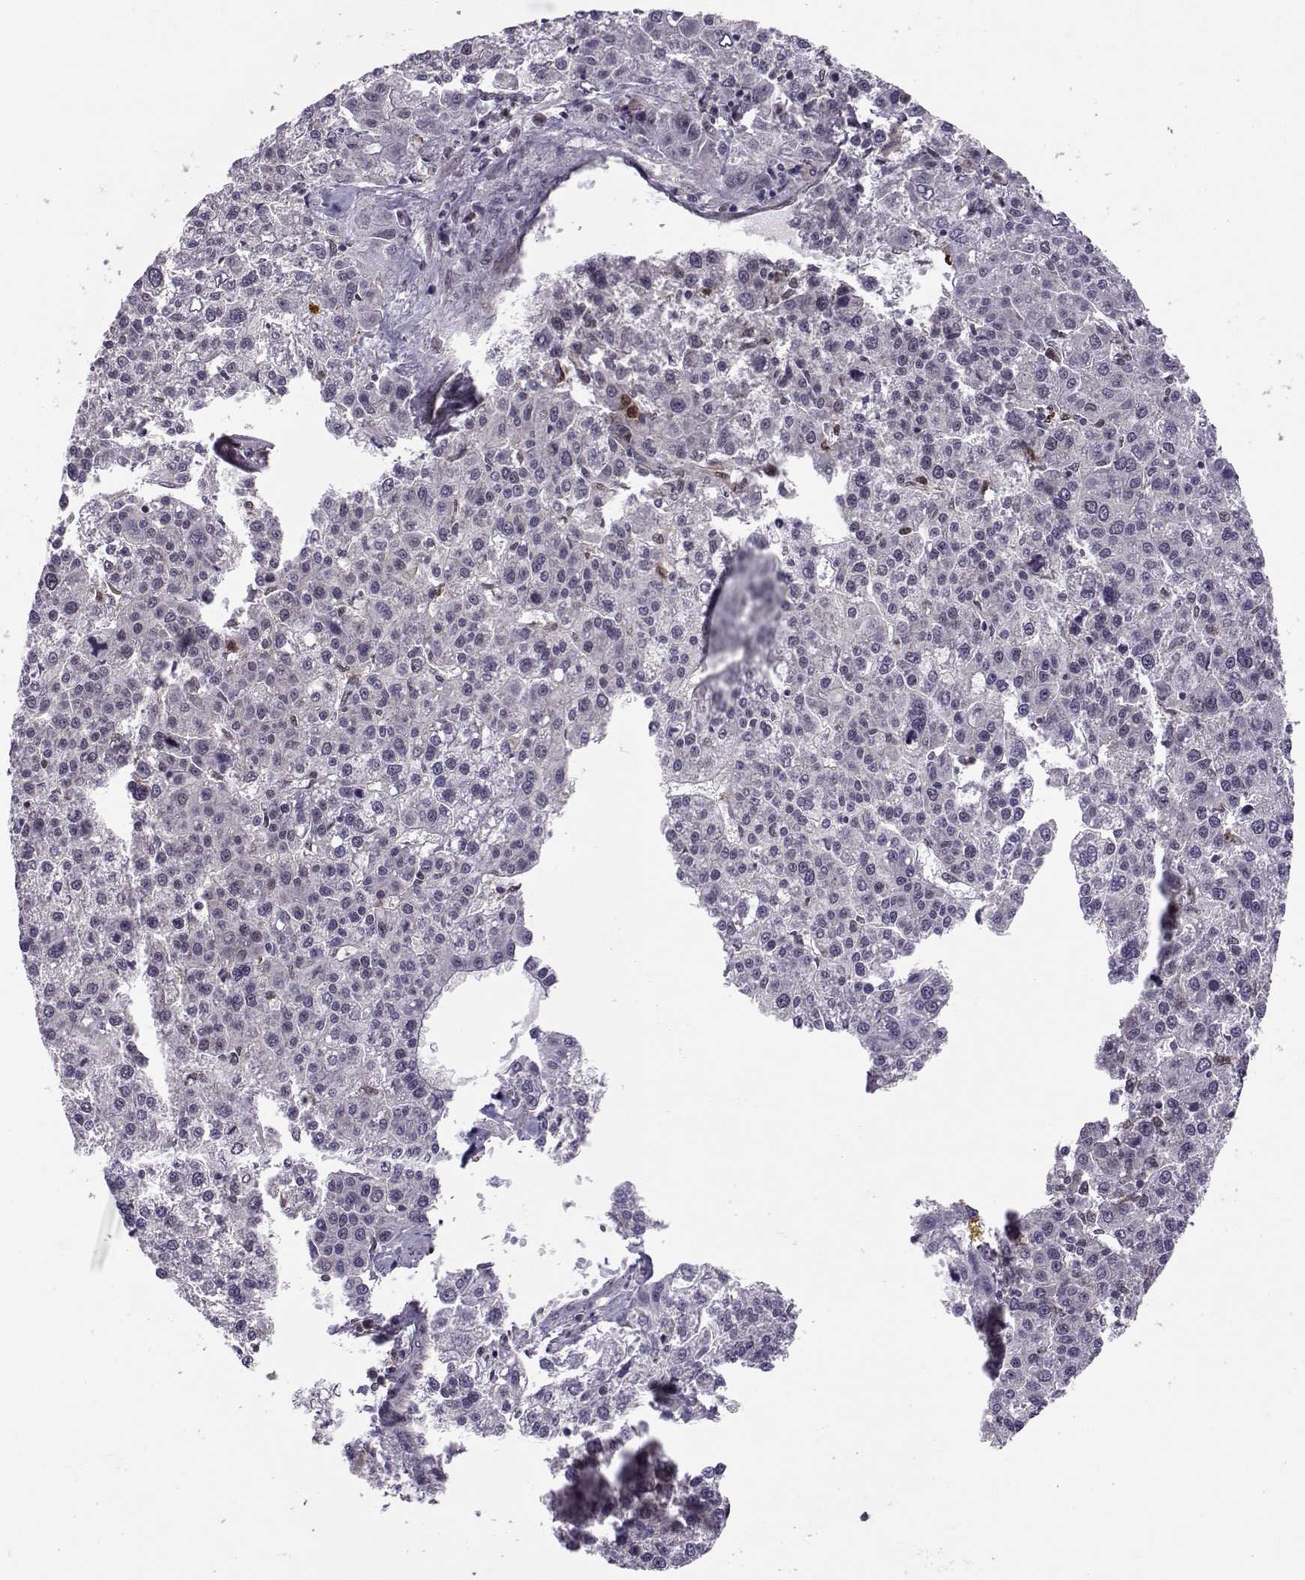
{"staining": {"intensity": "negative", "quantity": "none", "location": "none"}, "tissue": "liver cancer", "cell_type": "Tumor cells", "image_type": "cancer", "snomed": [{"axis": "morphology", "description": "Carcinoma, Hepatocellular, NOS"}, {"axis": "topography", "description": "Liver"}], "caption": "Immunohistochemical staining of liver cancer (hepatocellular carcinoma) shows no significant positivity in tumor cells.", "gene": "CDK4", "patient": {"sex": "female", "age": 58}}